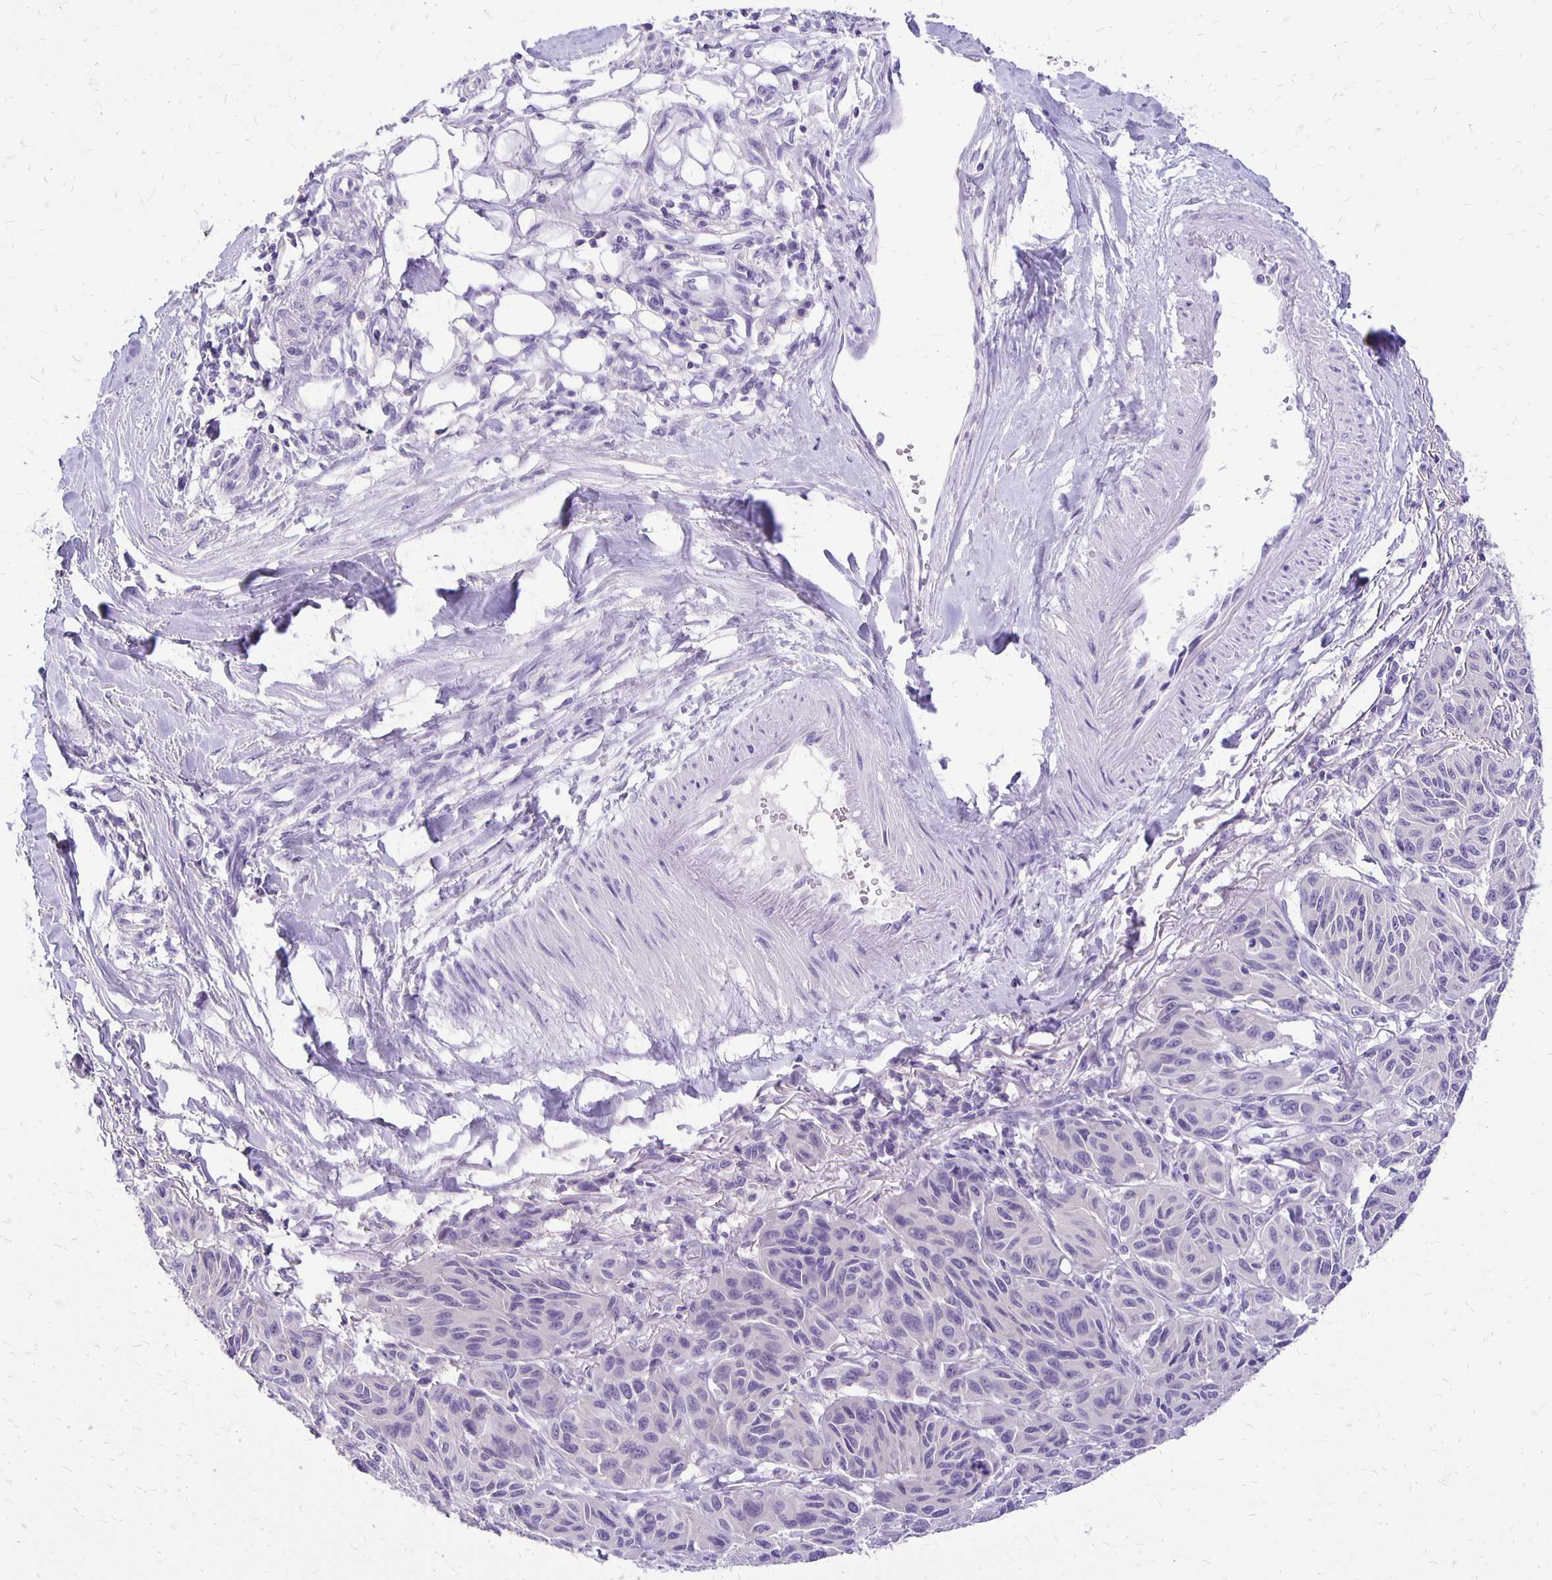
{"staining": {"intensity": "negative", "quantity": "none", "location": "none"}, "tissue": "melanoma", "cell_type": "Tumor cells", "image_type": "cancer", "snomed": [{"axis": "morphology", "description": "Malignant melanoma, NOS"}, {"axis": "topography", "description": "Skin"}], "caption": "The image reveals no significant positivity in tumor cells of melanoma.", "gene": "ANKRD45", "patient": {"sex": "female", "age": 66}}